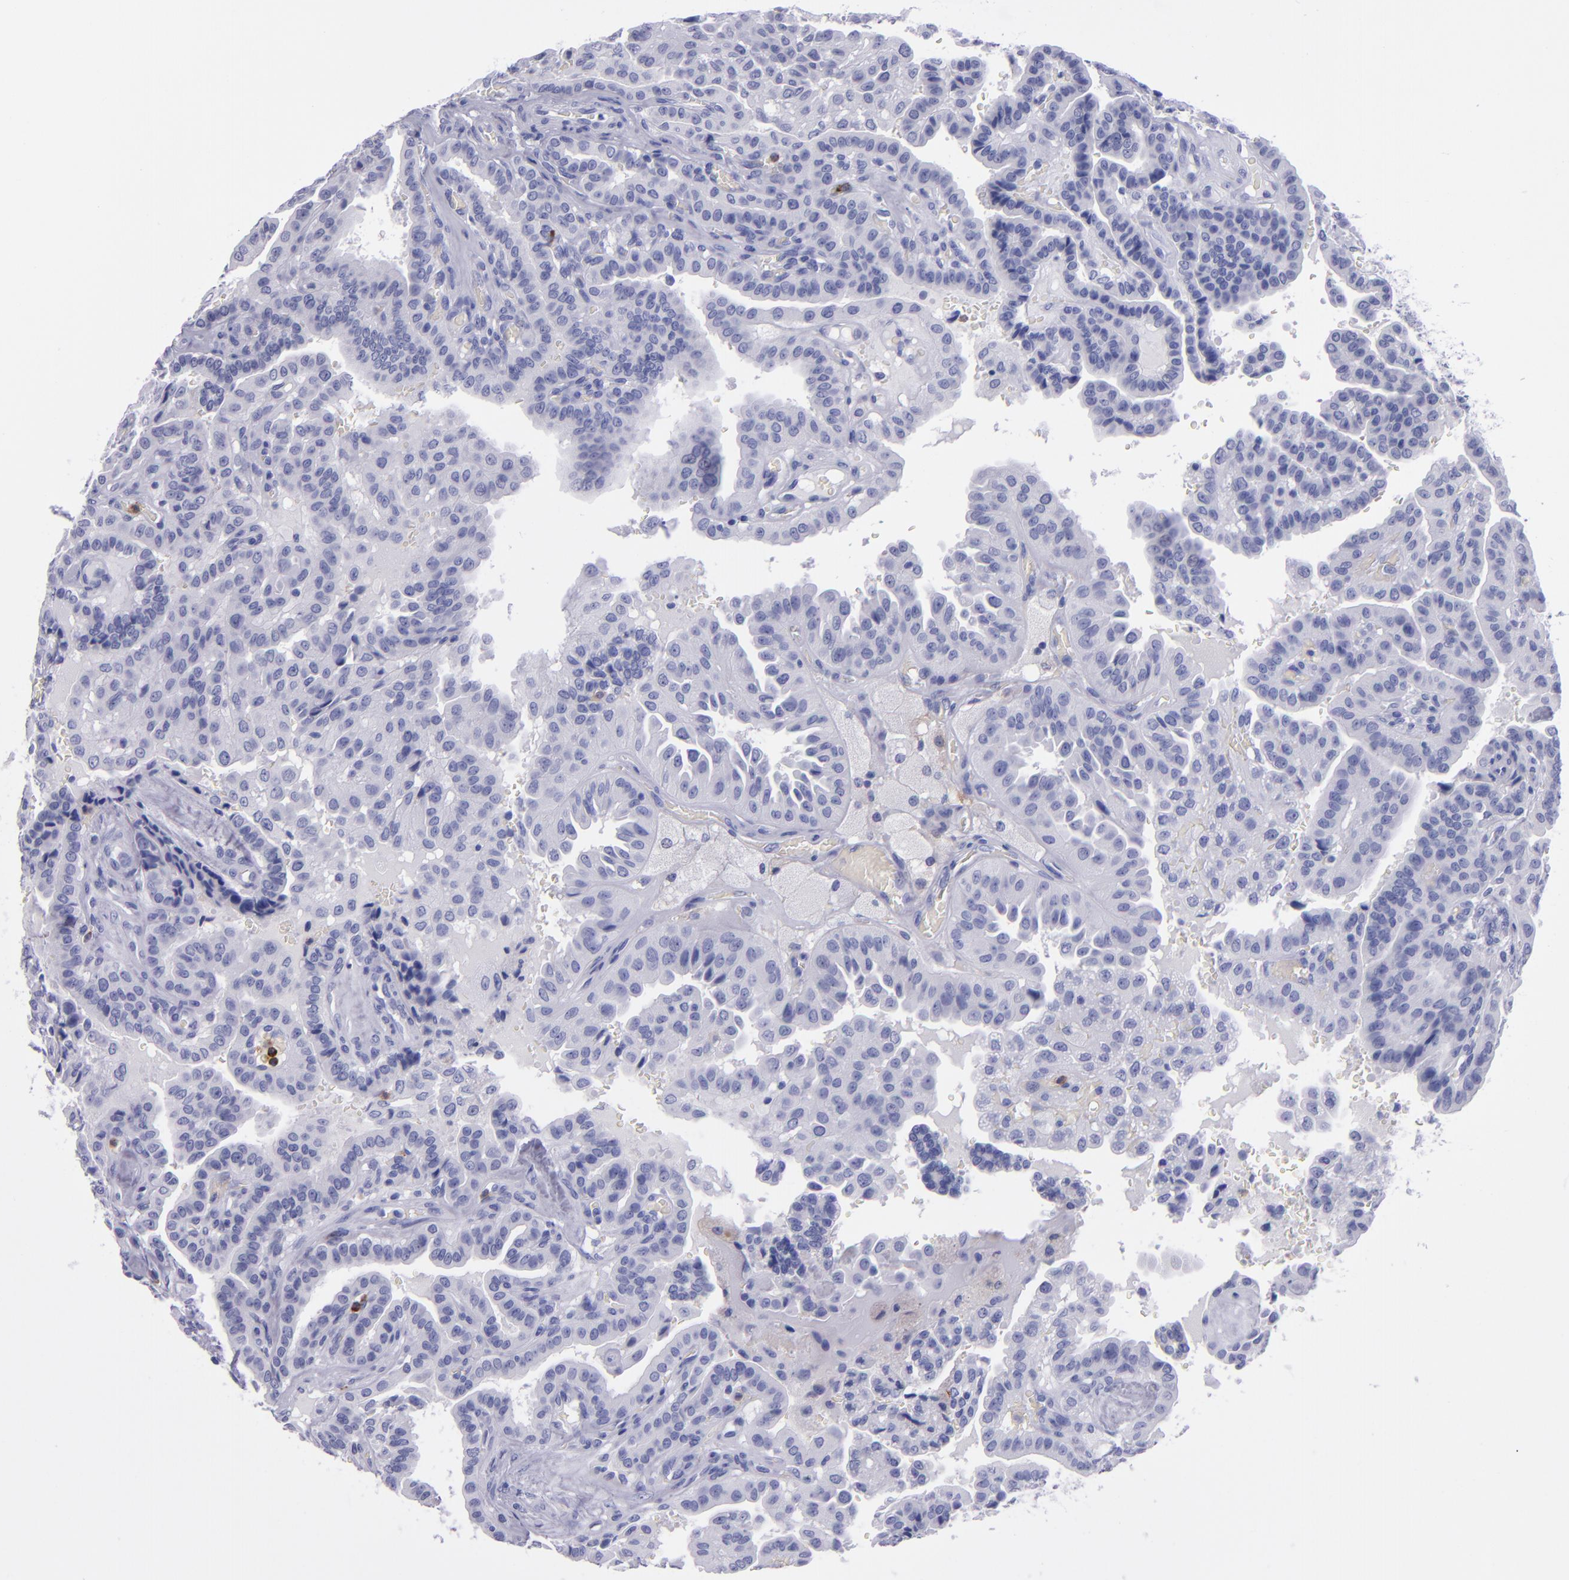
{"staining": {"intensity": "negative", "quantity": "none", "location": "none"}, "tissue": "thyroid cancer", "cell_type": "Tumor cells", "image_type": "cancer", "snomed": [{"axis": "morphology", "description": "Papillary adenocarcinoma, NOS"}, {"axis": "topography", "description": "Thyroid gland"}], "caption": "Thyroid cancer (papillary adenocarcinoma) stained for a protein using immunohistochemistry (IHC) reveals no expression tumor cells.", "gene": "CR1", "patient": {"sex": "male", "age": 87}}